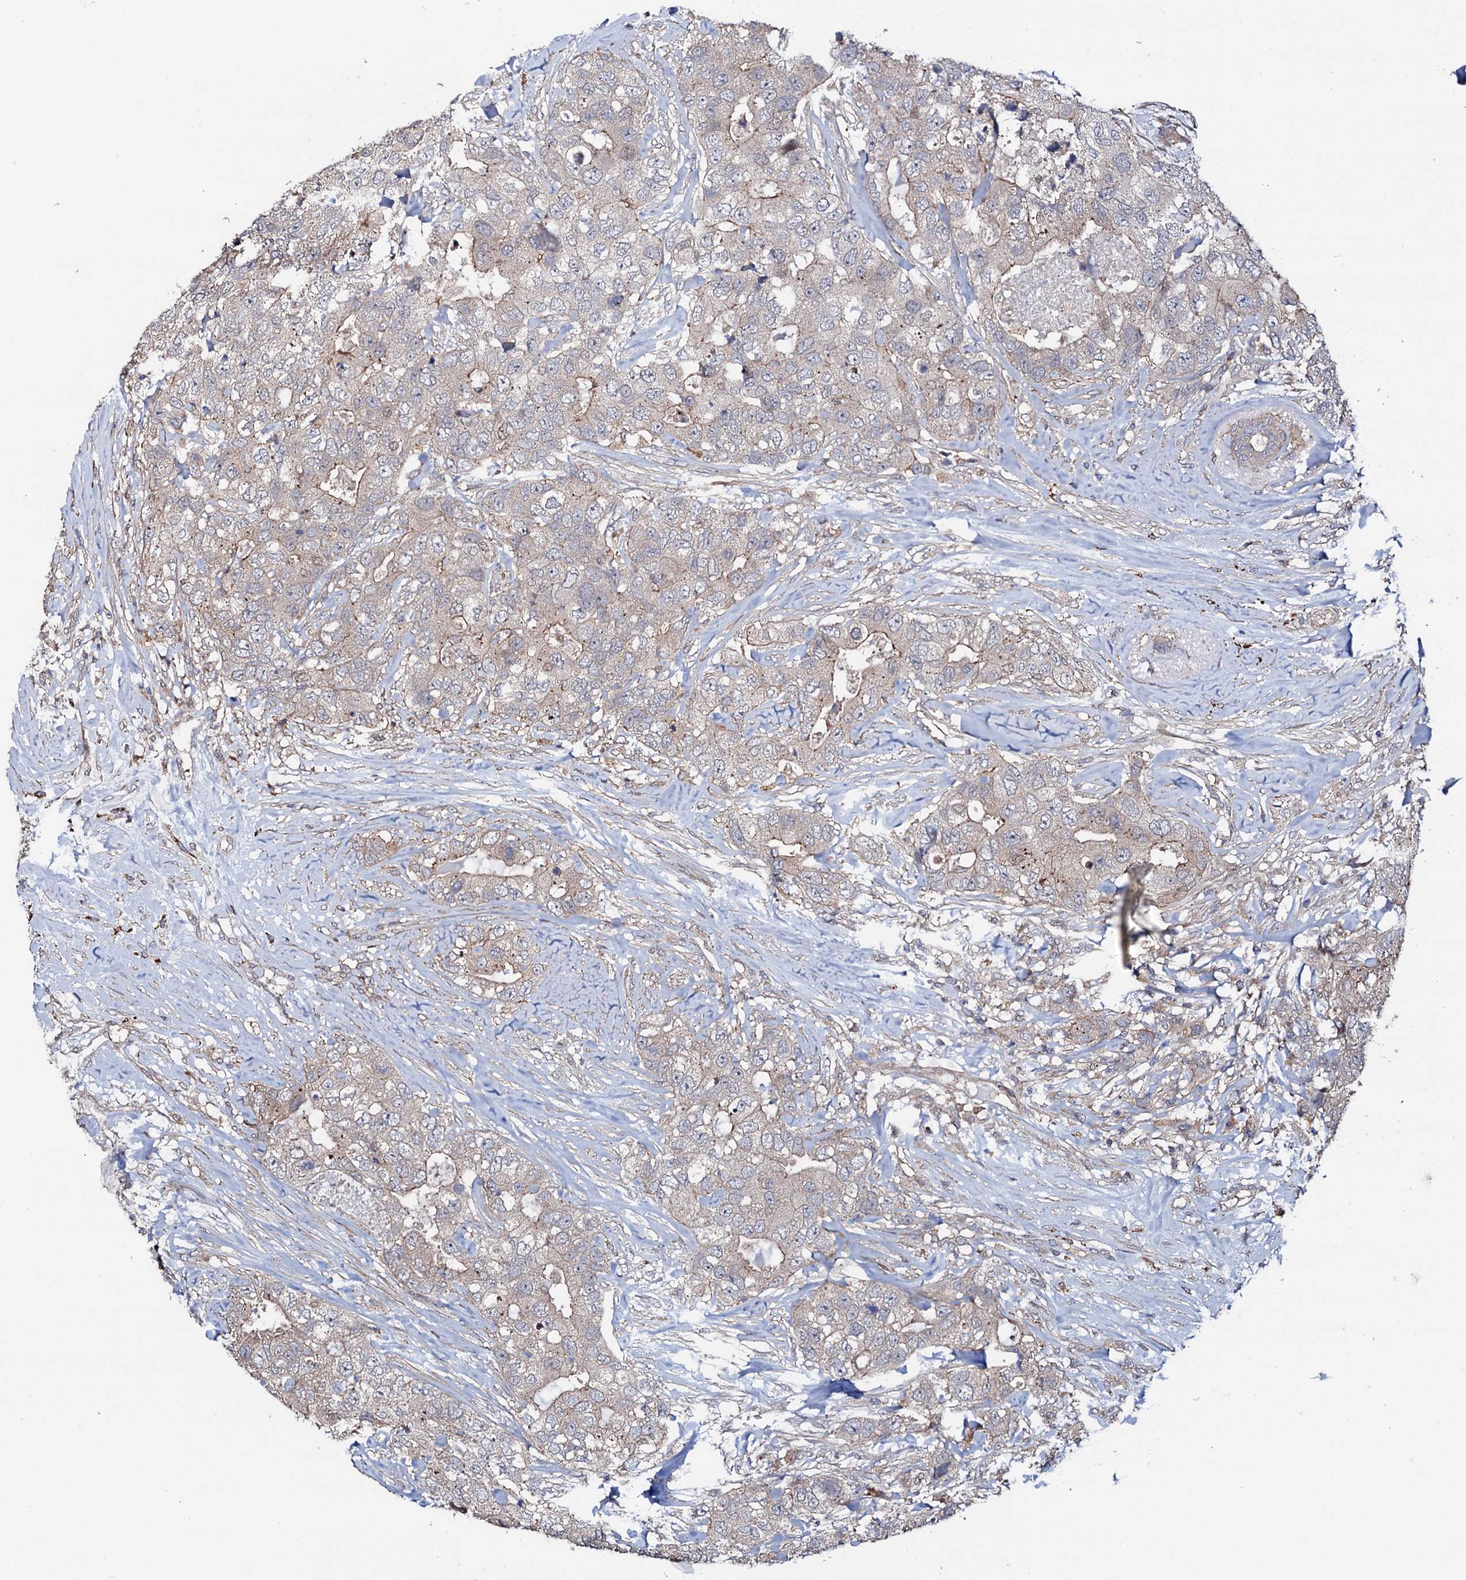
{"staining": {"intensity": "weak", "quantity": "<25%", "location": "cytoplasmic/membranous"}, "tissue": "breast cancer", "cell_type": "Tumor cells", "image_type": "cancer", "snomed": [{"axis": "morphology", "description": "Duct carcinoma"}, {"axis": "topography", "description": "Breast"}], "caption": "IHC of breast intraductal carcinoma demonstrates no positivity in tumor cells. (Stains: DAB IHC with hematoxylin counter stain, Microscopy: brightfield microscopy at high magnification).", "gene": "CIAO2A", "patient": {"sex": "female", "age": 62}}